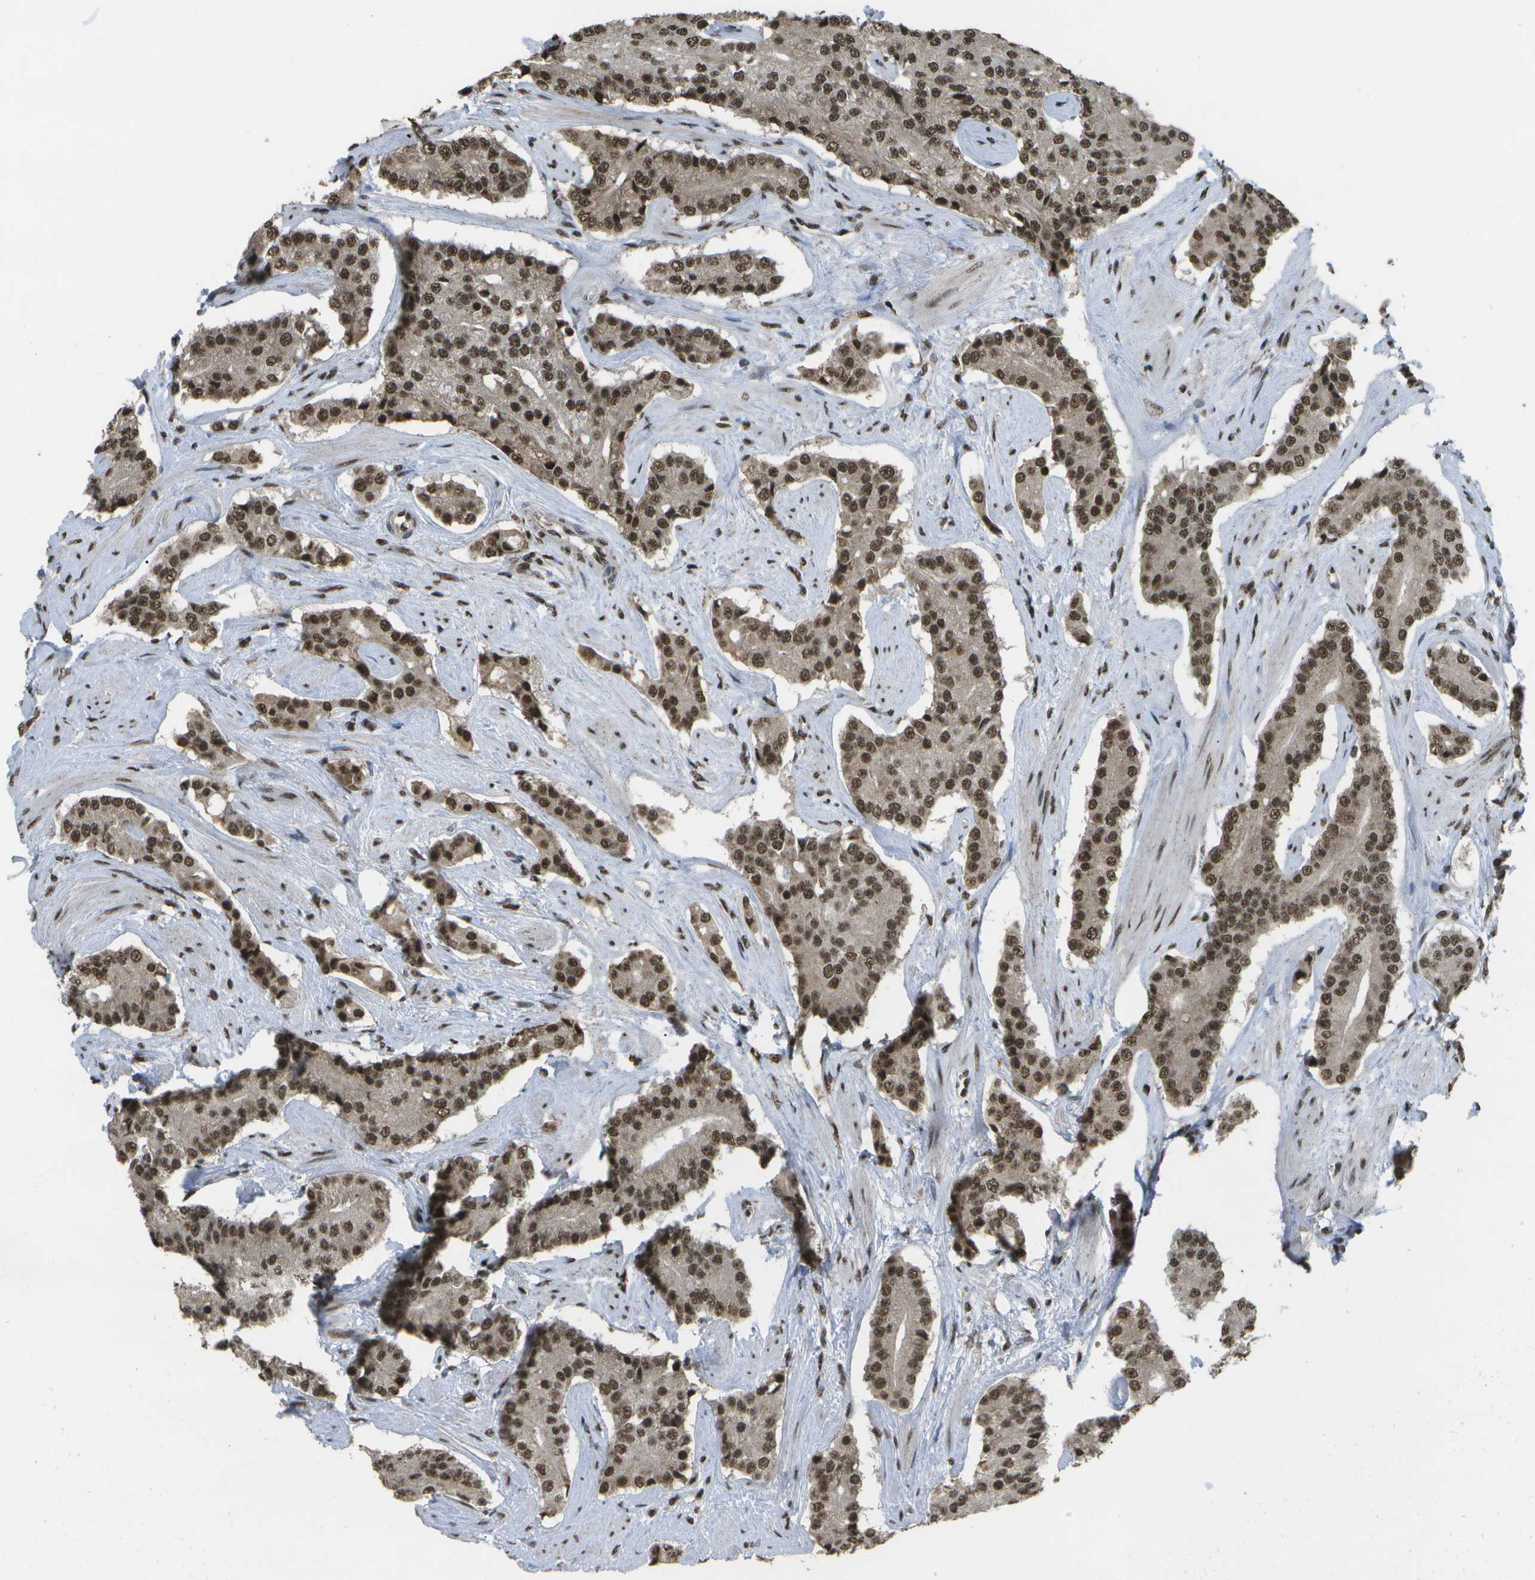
{"staining": {"intensity": "strong", "quantity": ">75%", "location": "nuclear"}, "tissue": "prostate cancer", "cell_type": "Tumor cells", "image_type": "cancer", "snomed": [{"axis": "morphology", "description": "Normal tissue, NOS"}, {"axis": "morphology", "description": "Adenocarcinoma, High grade"}, {"axis": "topography", "description": "Prostate"}, {"axis": "topography", "description": "Seminal veicle"}], "caption": "This photomicrograph displays adenocarcinoma (high-grade) (prostate) stained with immunohistochemistry (IHC) to label a protein in brown. The nuclear of tumor cells show strong positivity for the protein. Nuclei are counter-stained blue.", "gene": "SPEN", "patient": {"sex": "male", "age": 55}}